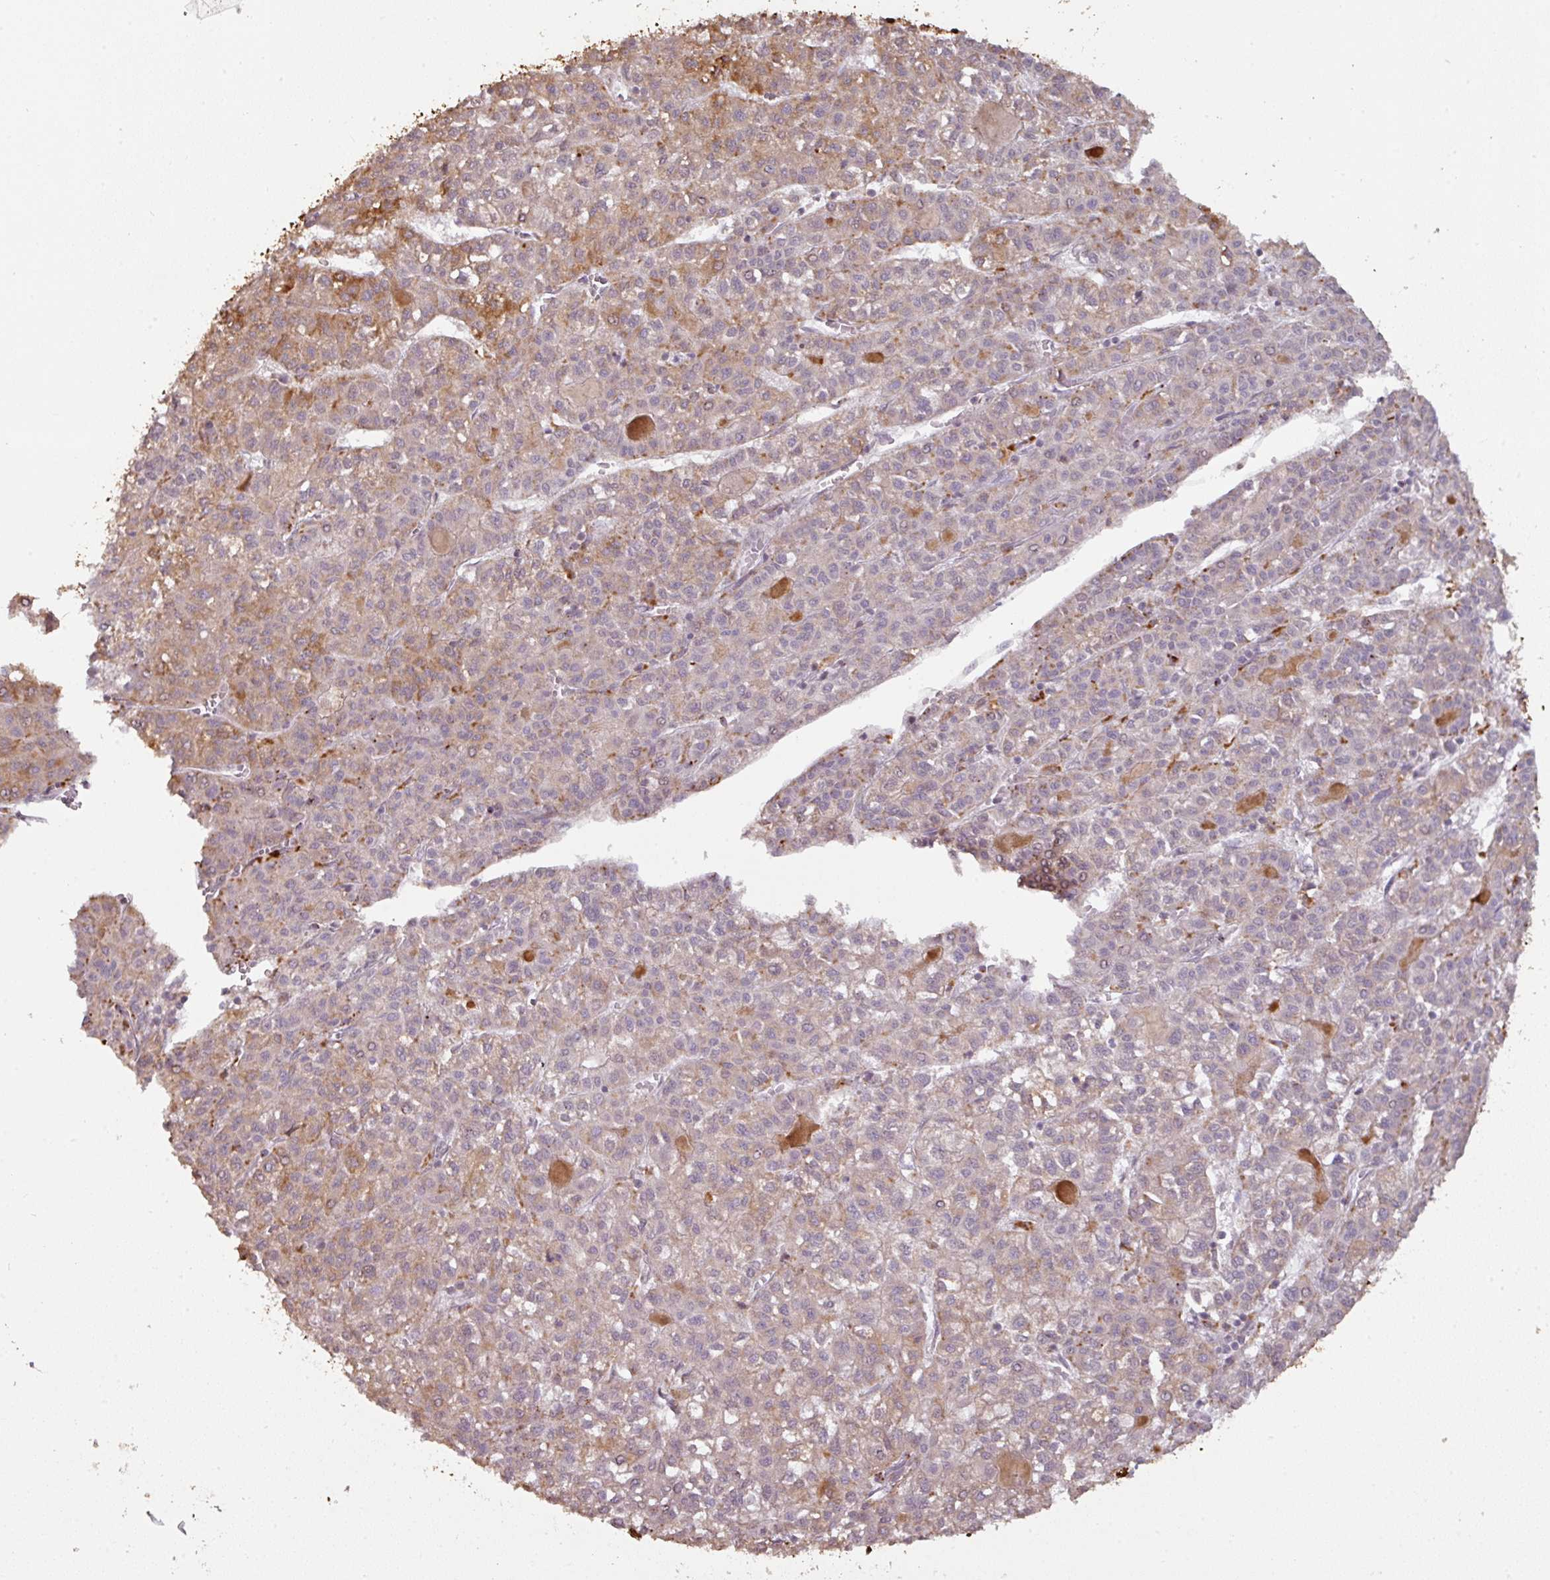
{"staining": {"intensity": "moderate", "quantity": "<25%", "location": "cytoplasmic/membranous"}, "tissue": "liver cancer", "cell_type": "Tumor cells", "image_type": "cancer", "snomed": [{"axis": "morphology", "description": "Carcinoma, Hepatocellular, NOS"}, {"axis": "topography", "description": "Liver"}], "caption": "A micrograph of human liver cancer stained for a protein displays moderate cytoplasmic/membranous brown staining in tumor cells.", "gene": "CXCR5", "patient": {"sex": "female", "age": 43}}